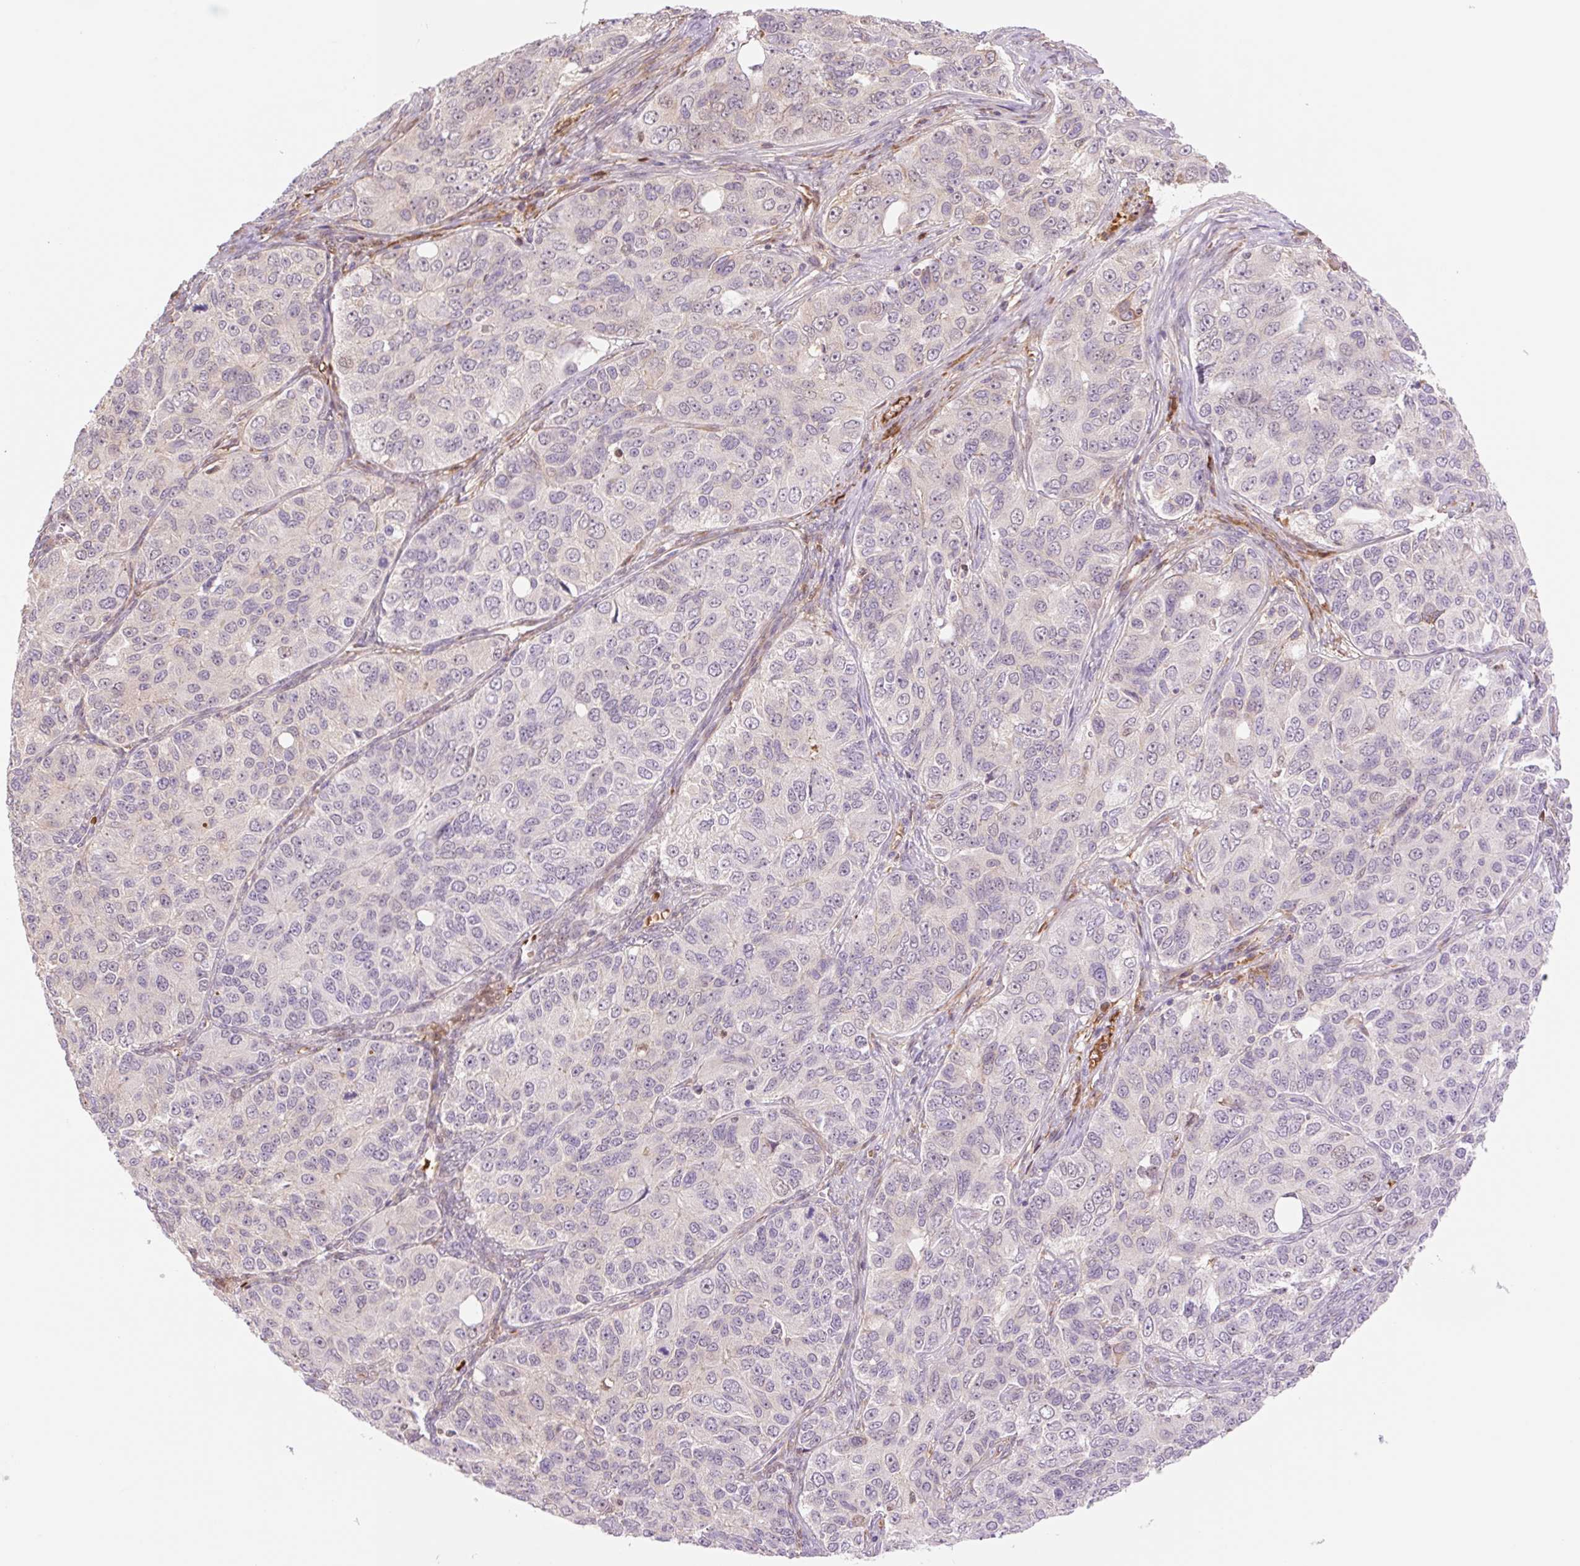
{"staining": {"intensity": "negative", "quantity": "none", "location": "none"}, "tissue": "ovarian cancer", "cell_type": "Tumor cells", "image_type": "cancer", "snomed": [{"axis": "morphology", "description": "Carcinoma, endometroid"}, {"axis": "topography", "description": "Ovary"}], "caption": "Ovarian cancer stained for a protein using immunohistochemistry exhibits no staining tumor cells.", "gene": "HEBP1", "patient": {"sex": "female", "age": 51}}